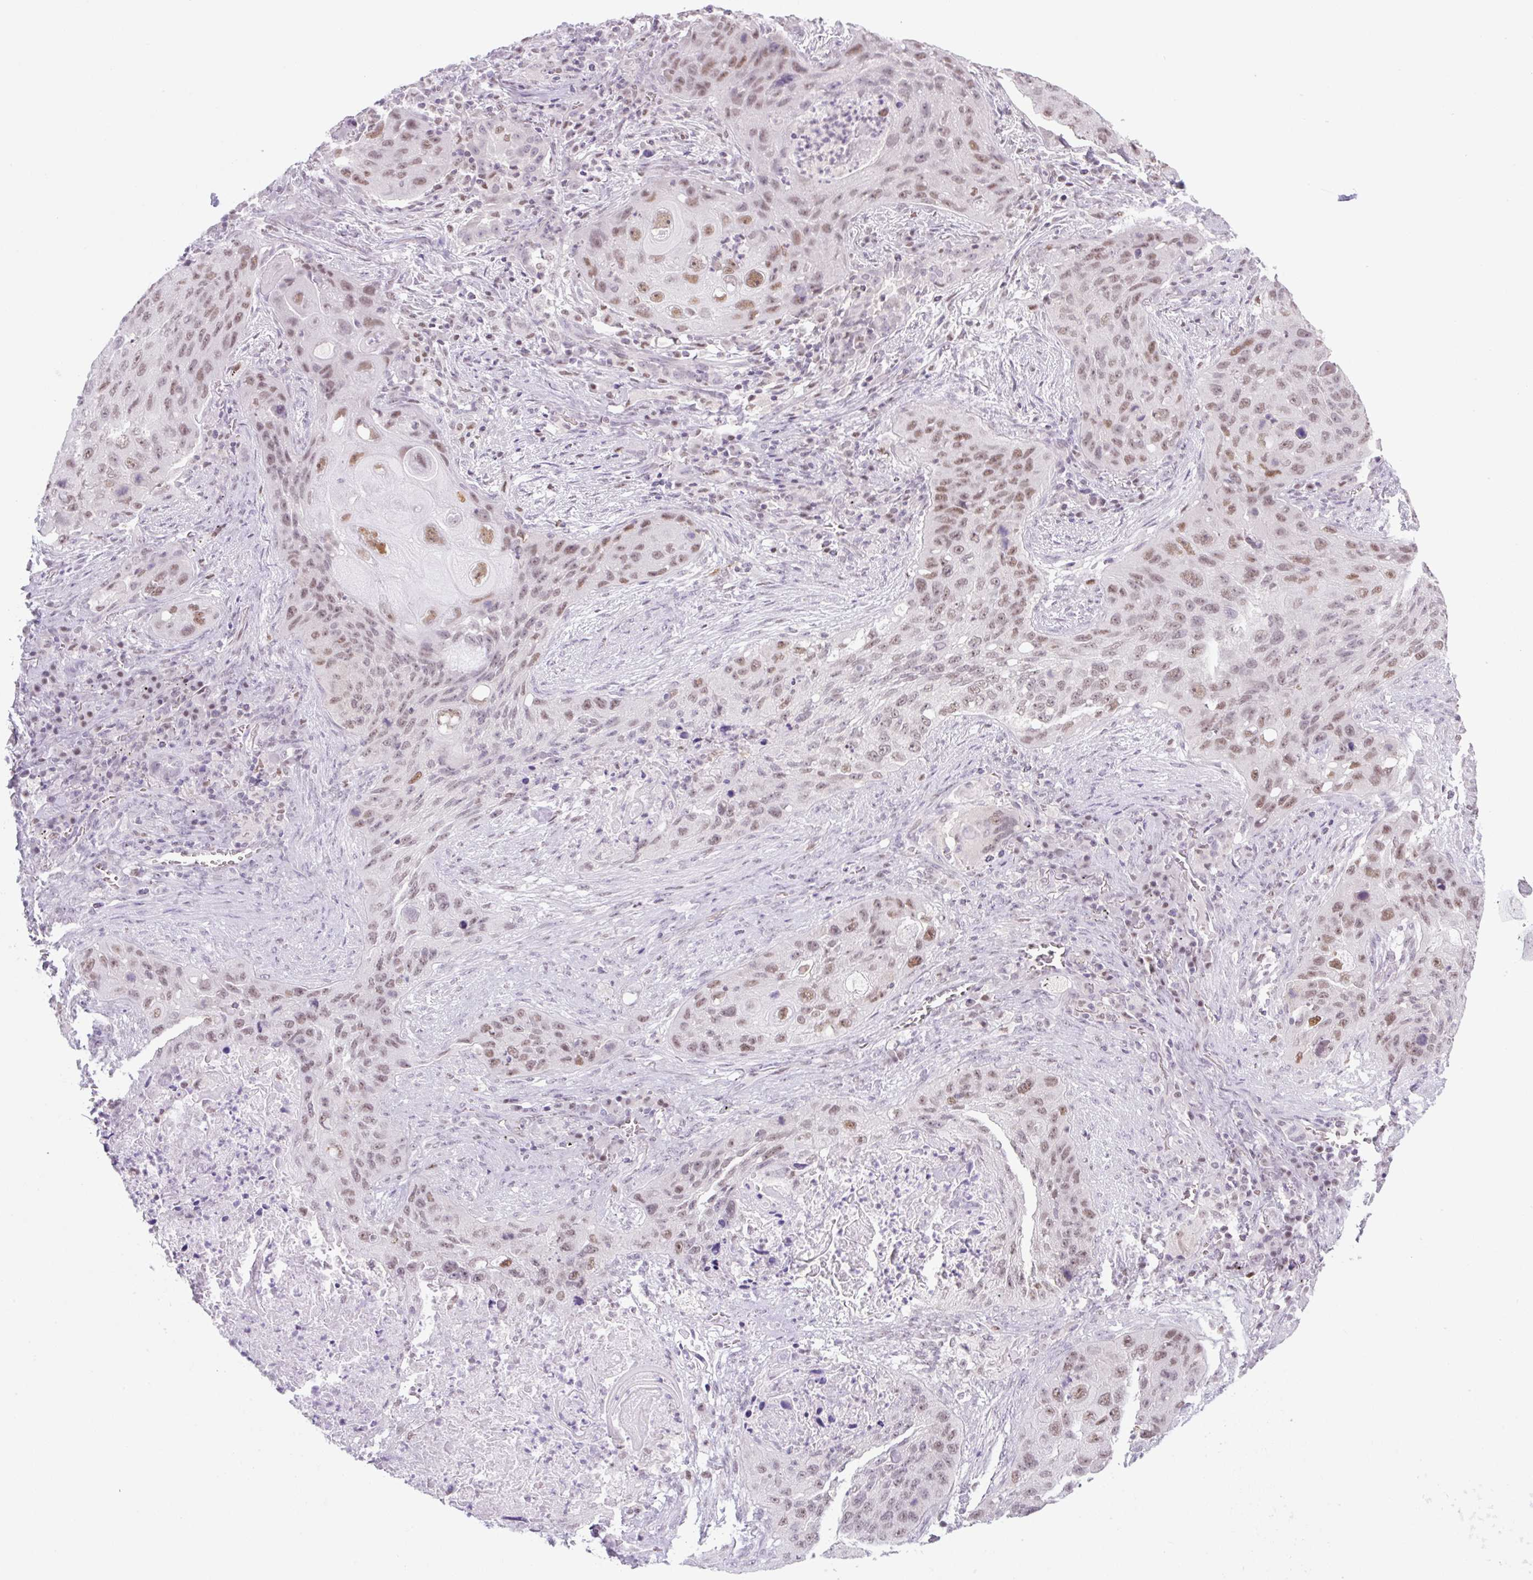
{"staining": {"intensity": "weak", "quantity": ">75%", "location": "nuclear"}, "tissue": "lung cancer", "cell_type": "Tumor cells", "image_type": "cancer", "snomed": [{"axis": "morphology", "description": "Squamous cell carcinoma, NOS"}, {"axis": "topography", "description": "Lung"}], "caption": "Protein analysis of lung cancer (squamous cell carcinoma) tissue exhibits weak nuclear staining in approximately >75% of tumor cells.", "gene": "TLE3", "patient": {"sex": "female", "age": 63}}